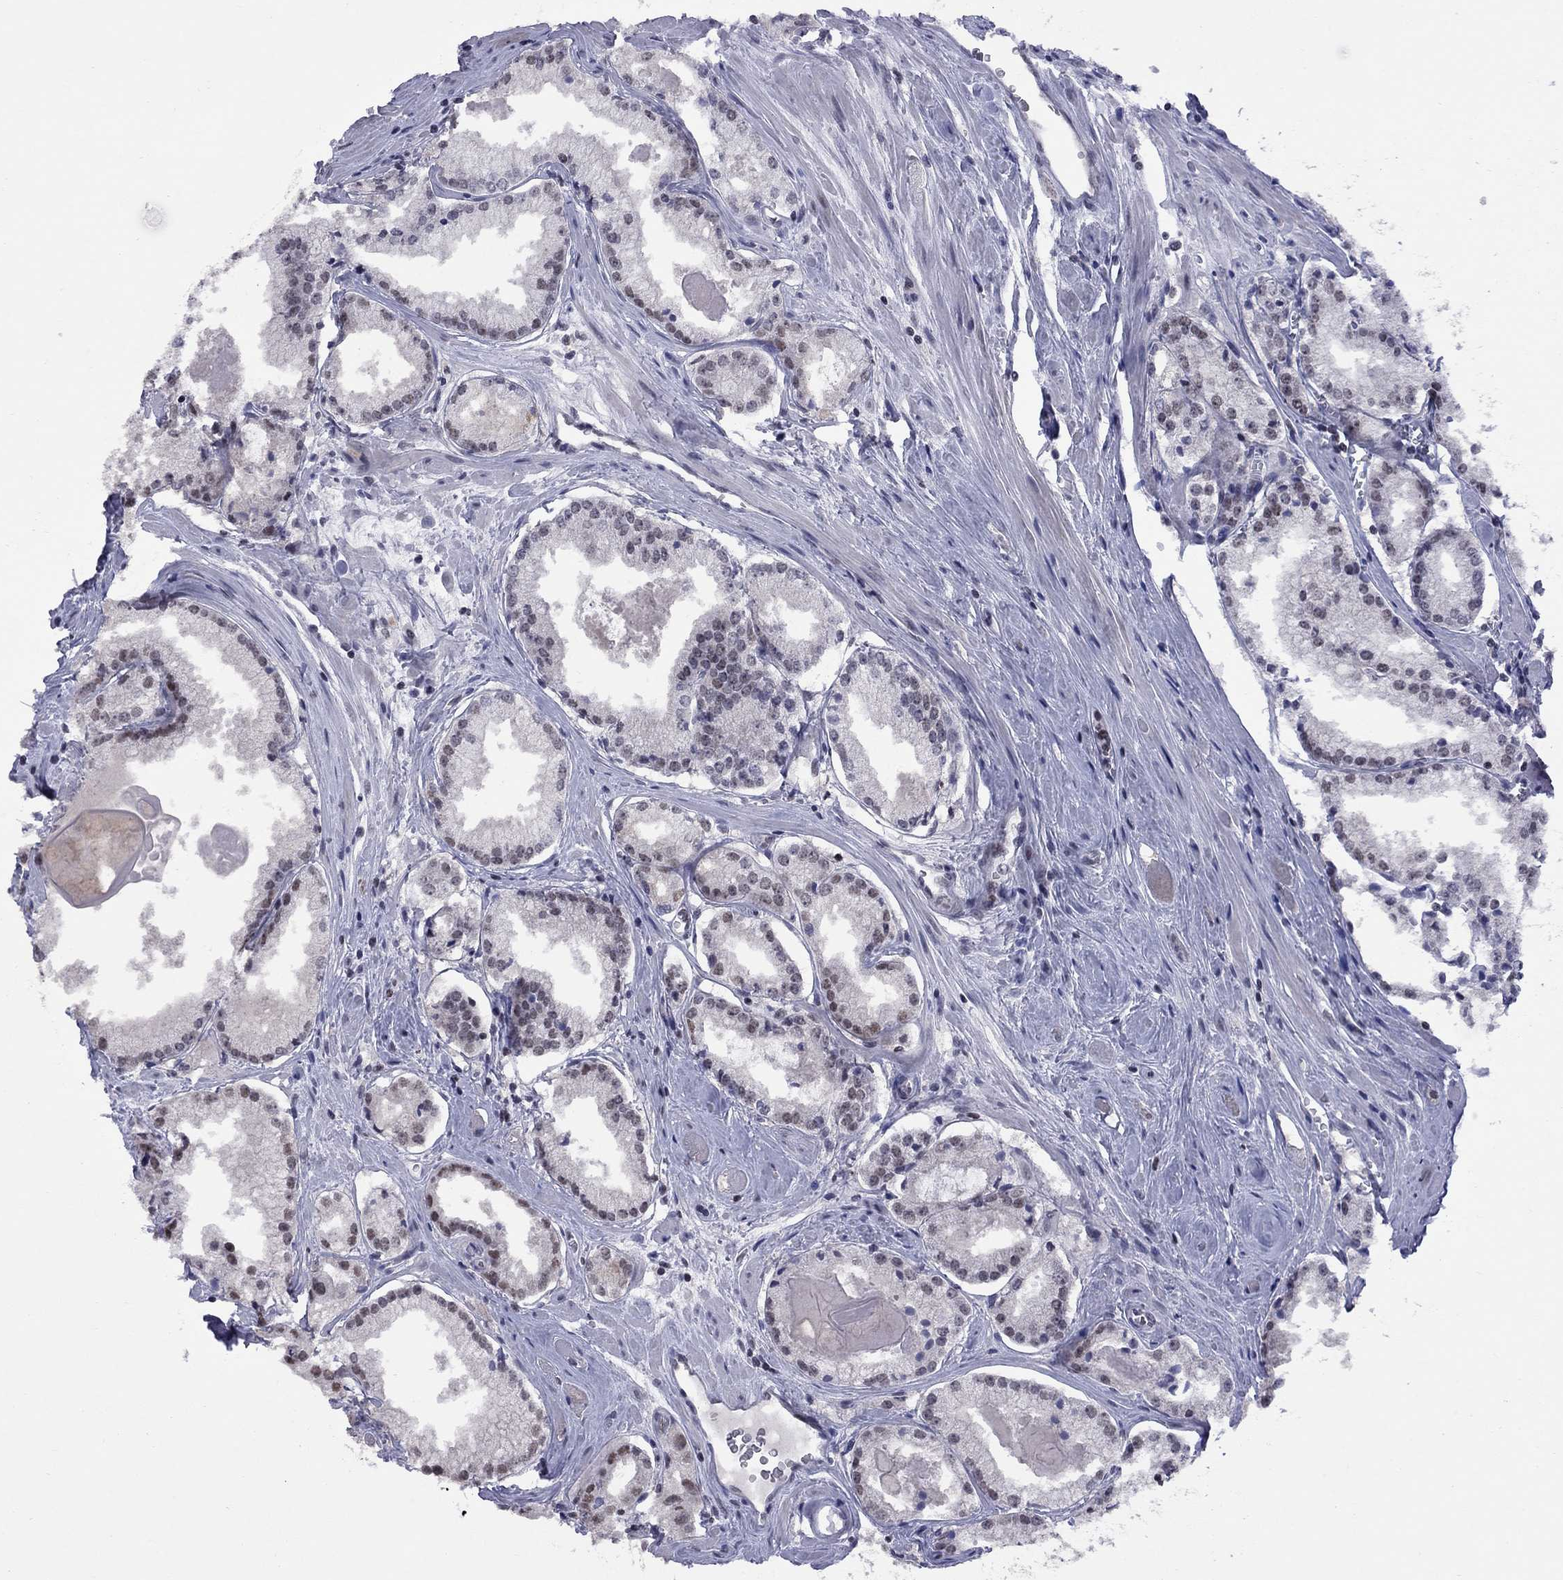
{"staining": {"intensity": "weak", "quantity": "<25%", "location": "nuclear"}, "tissue": "prostate cancer", "cell_type": "Tumor cells", "image_type": "cancer", "snomed": [{"axis": "morphology", "description": "Adenocarcinoma, NOS"}, {"axis": "topography", "description": "Prostate"}], "caption": "This is a micrograph of immunohistochemistry staining of adenocarcinoma (prostate), which shows no positivity in tumor cells.", "gene": "TAF9", "patient": {"sex": "male", "age": 72}}